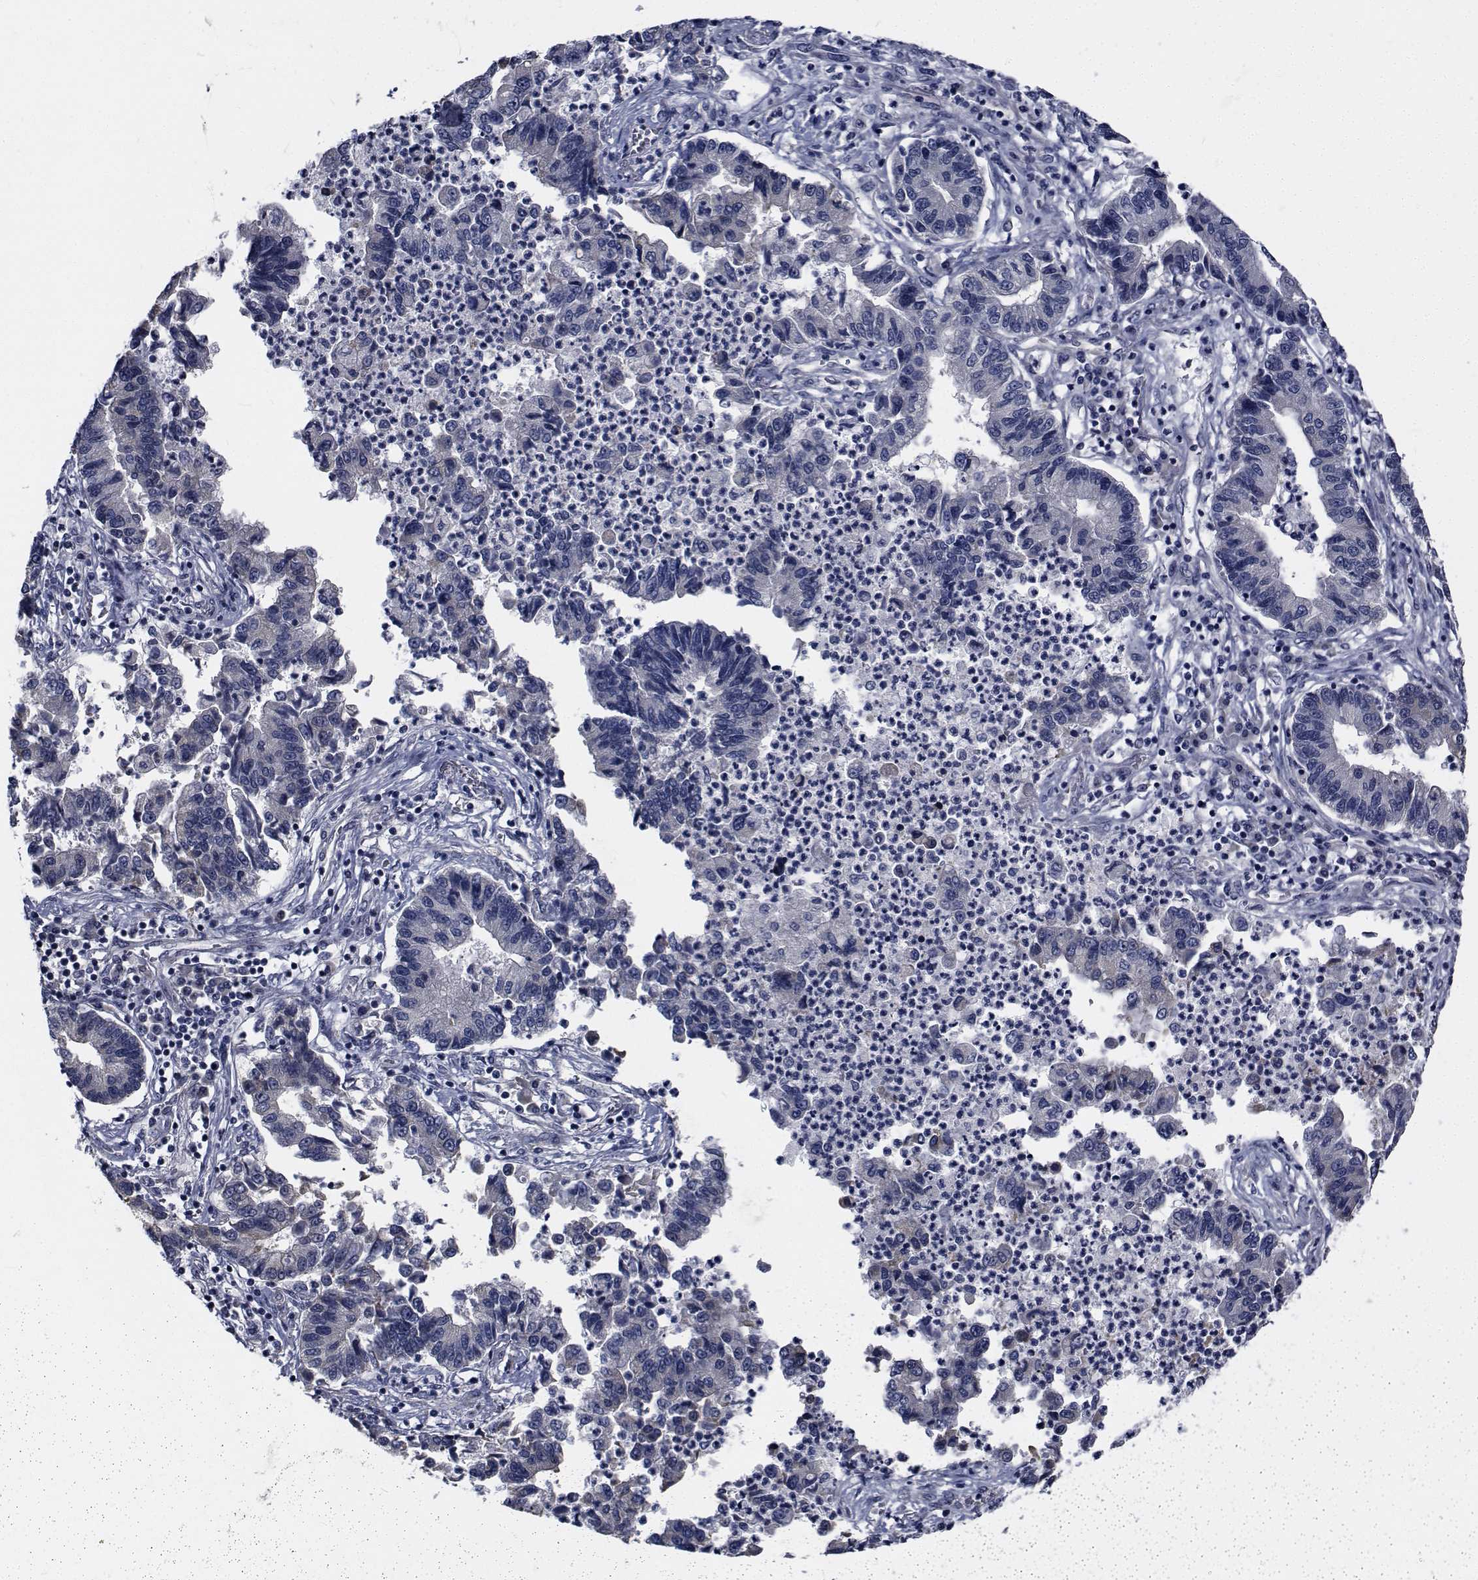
{"staining": {"intensity": "negative", "quantity": "none", "location": "none"}, "tissue": "lung cancer", "cell_type": "Tumor cells", "image_type": "cancer", "snomed": [{"axis": "morphology", "description": "Adenocarcinoma, NOS"}, {"axis": "topography", "description": "Lung"}], "caption": "An IHC micrograph of adenocarcinoma (lung) is shown. There is no staining in tumor cells of adenocarcinoma (lung). (DAB (3,3'-diaminobenzidine) immunohistochemistry visualized using brightfield microscopy, high magnification).", "gene": "TTBK1", "patient": {"sex": "female", "age": 57}}